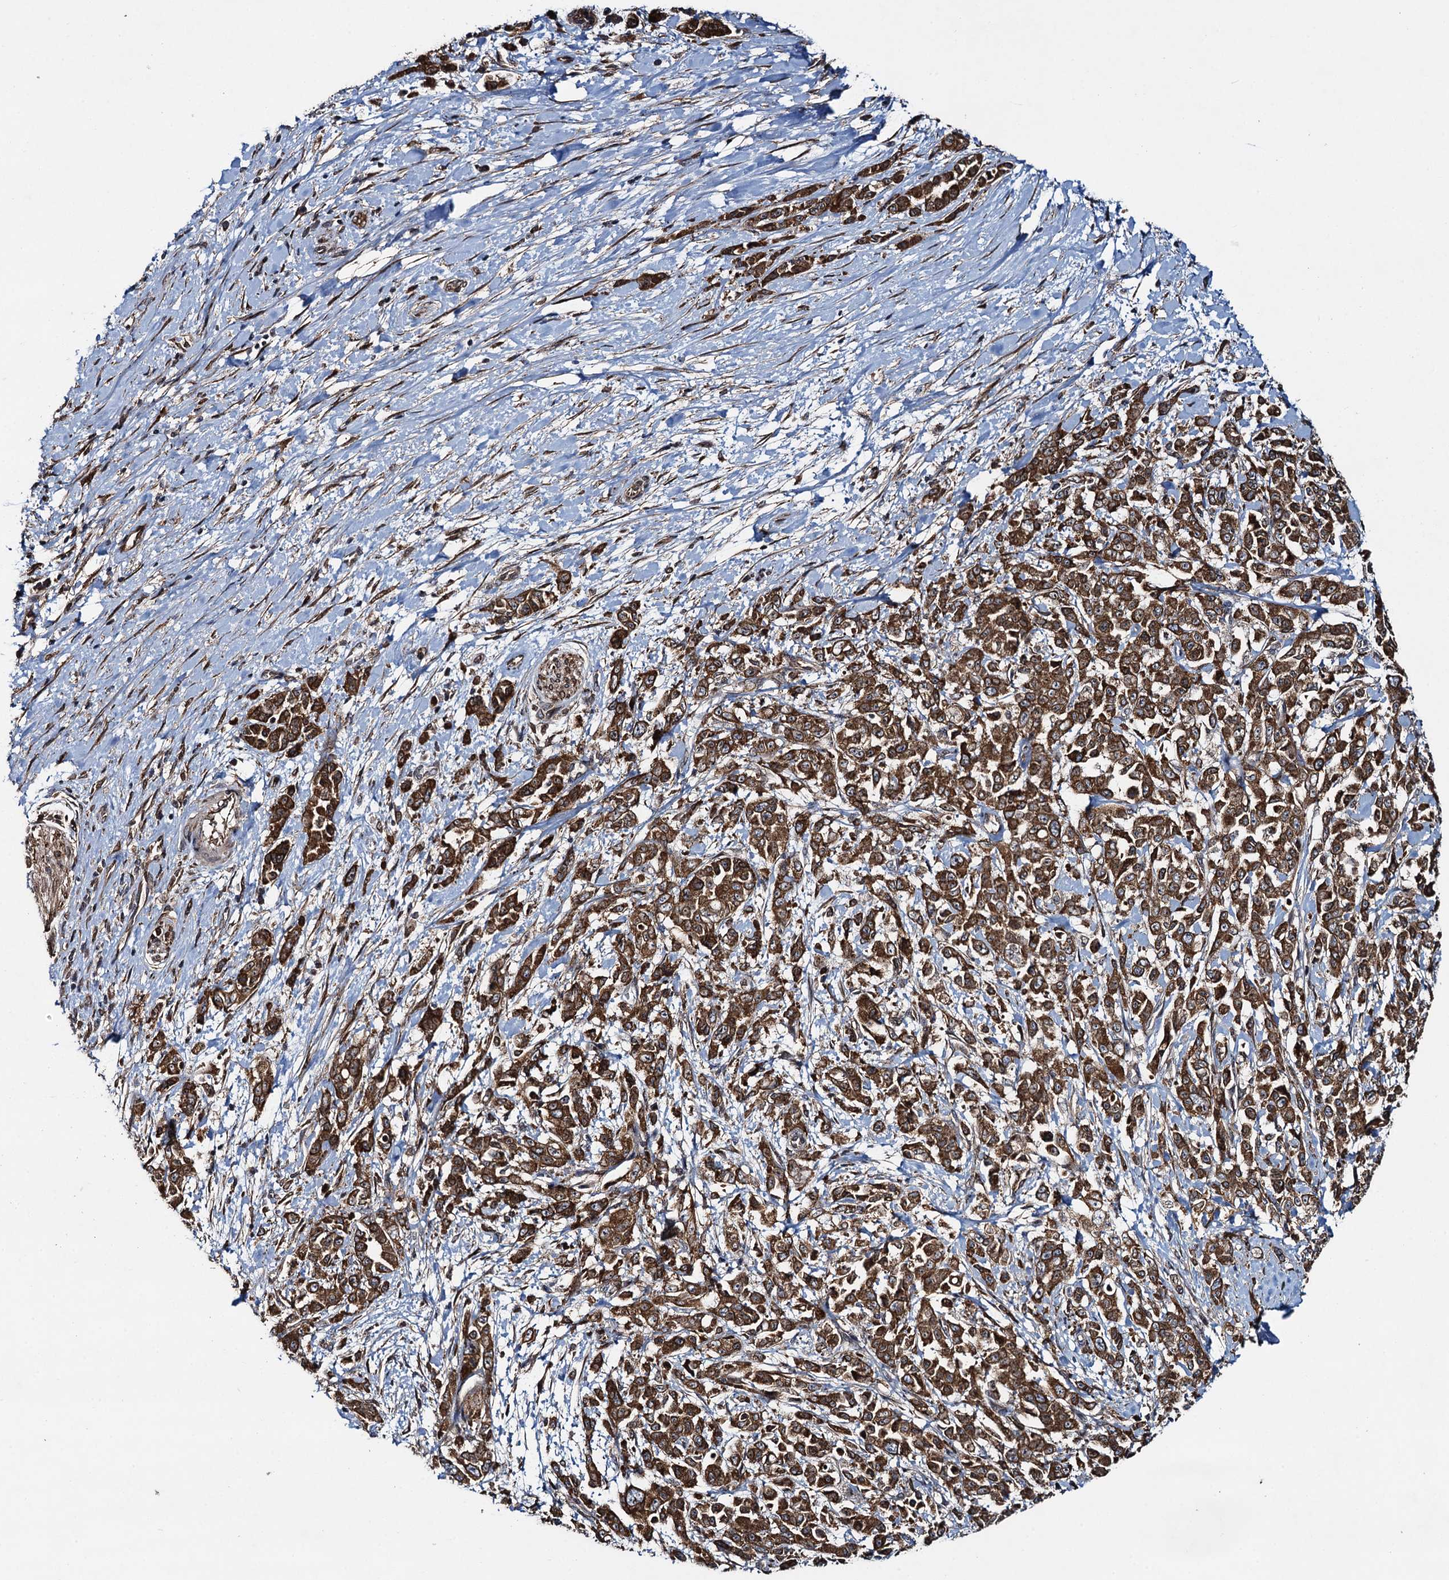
{"staining": {"intensity": "strong", "quantity": ">75%", "location": "cytoplasmic/membranous"}, "tissue": "pancreatic cancer", "cell_type": "Tumor cells", "image_type": "cancer", "snomed": [{"axis": "morphology", "description": "Normal tissue, NOS"}, {"axis": "morphology", "description": "Adenocarcinoma, NOS"}, {"axis": "topography", "description": "Pancreas"}], "caption": "Immunohistochemistry (IHC) histopathology image of neoplastic tissue: human adenocarcinoma (pancreatic) stained using immunohistochemistry (IHC) displays high levels of strong protein expression localized specifically in the cytoplasmic/membranous of tumor cells, appearing as a cytoplasmic/membranous brown color.", "gene": "EVX2", "patient": {"sex": "female", "age": 64}}